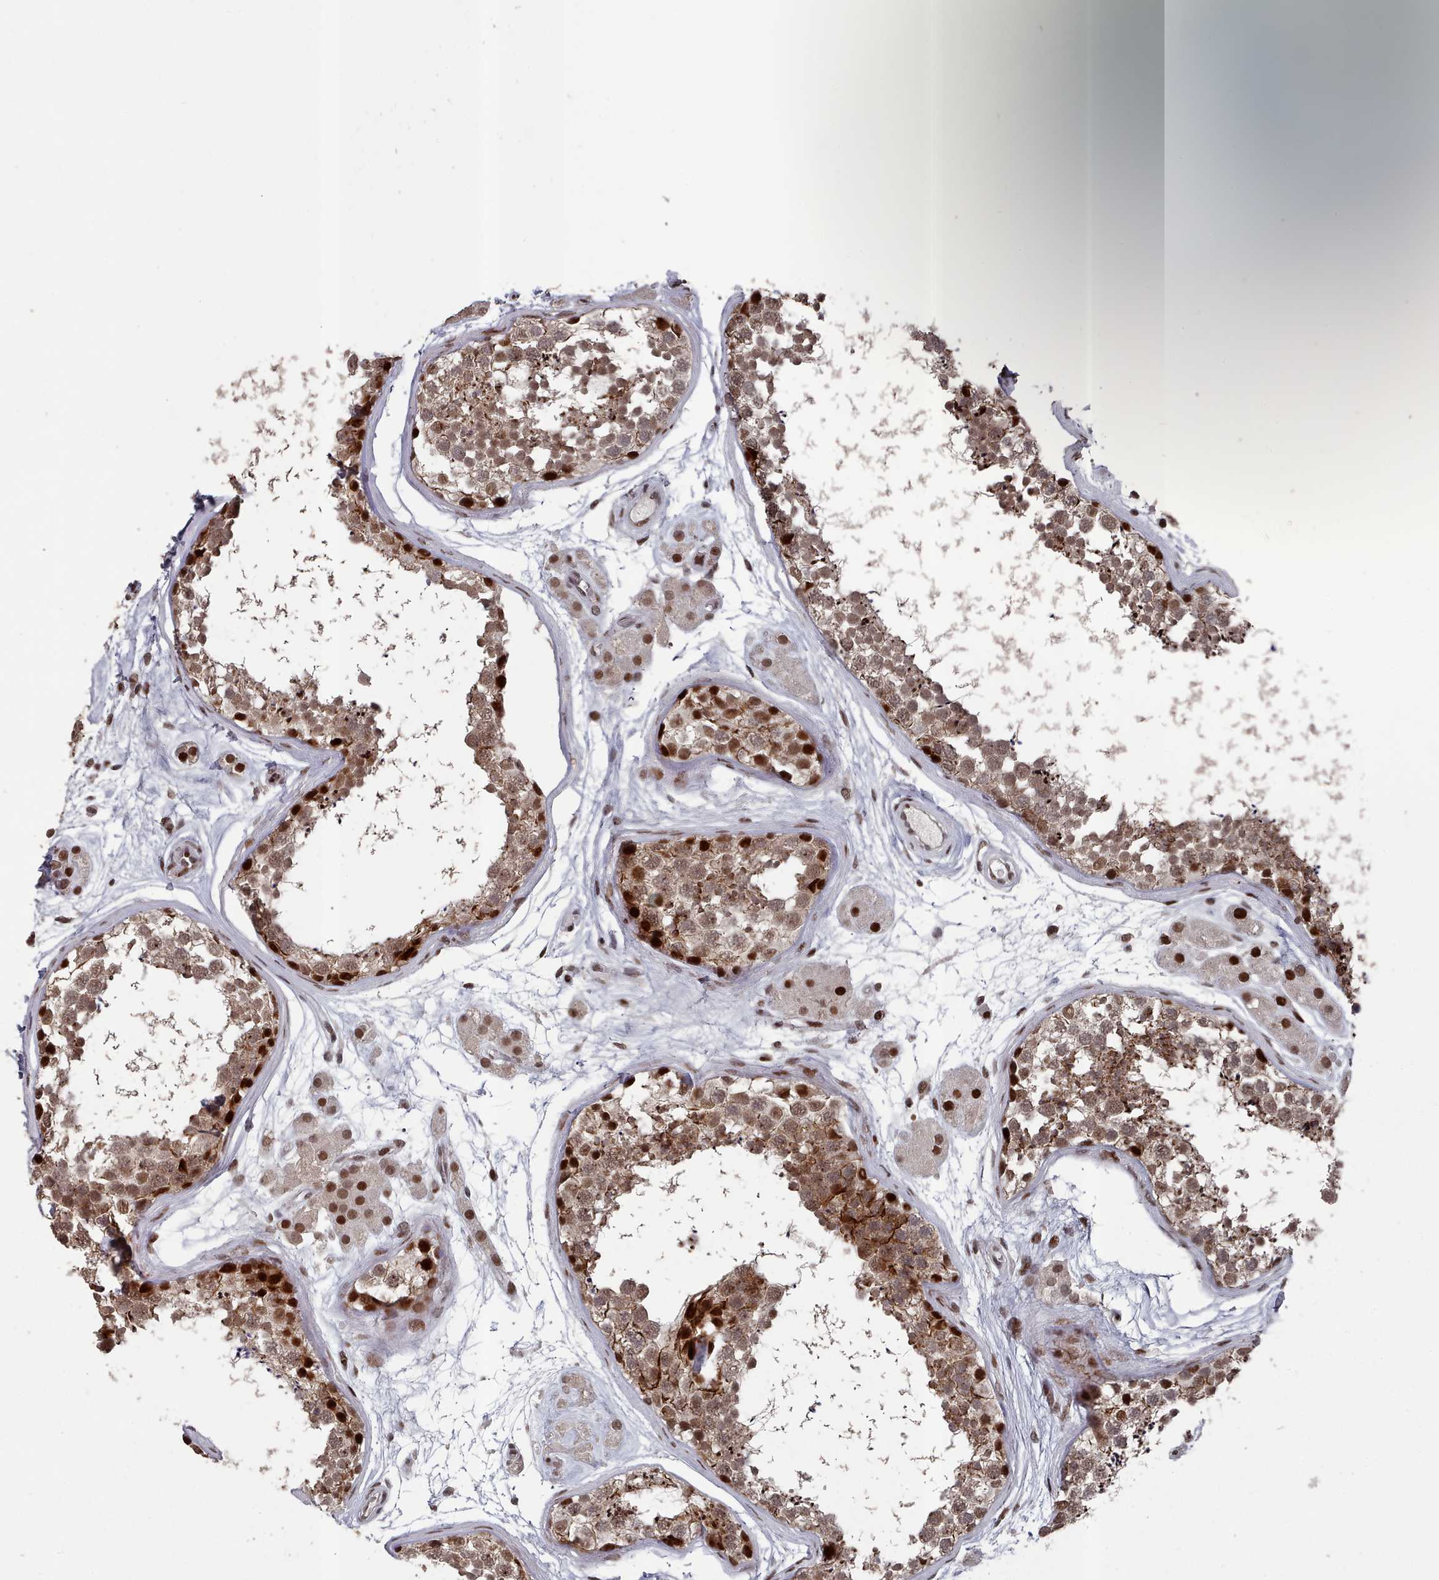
{"staining": {"intensity": "strong", "quantity": "25%-75%", "location": "cytoplasmic/membranous,nuclear"}, "tissue": "testis", "cell_type": "Cells in seminiferous ducts", "image_type": "normal", "snomed": [{"axis": "morphology", "description": "Normal tissue, NOS"}, {"axis": "topography", "description": "Testis"}], "caption": "A brown stain highlights strong cytoplasmic/membranous,nuclear staining of a protein in cells in seminiferous ducts of unremarkable human testis. The protein is shown in brown color, while the nuclei are stained blue.", "gene": "PNRC2", "patient": {"sex": "male", "age": 56}}